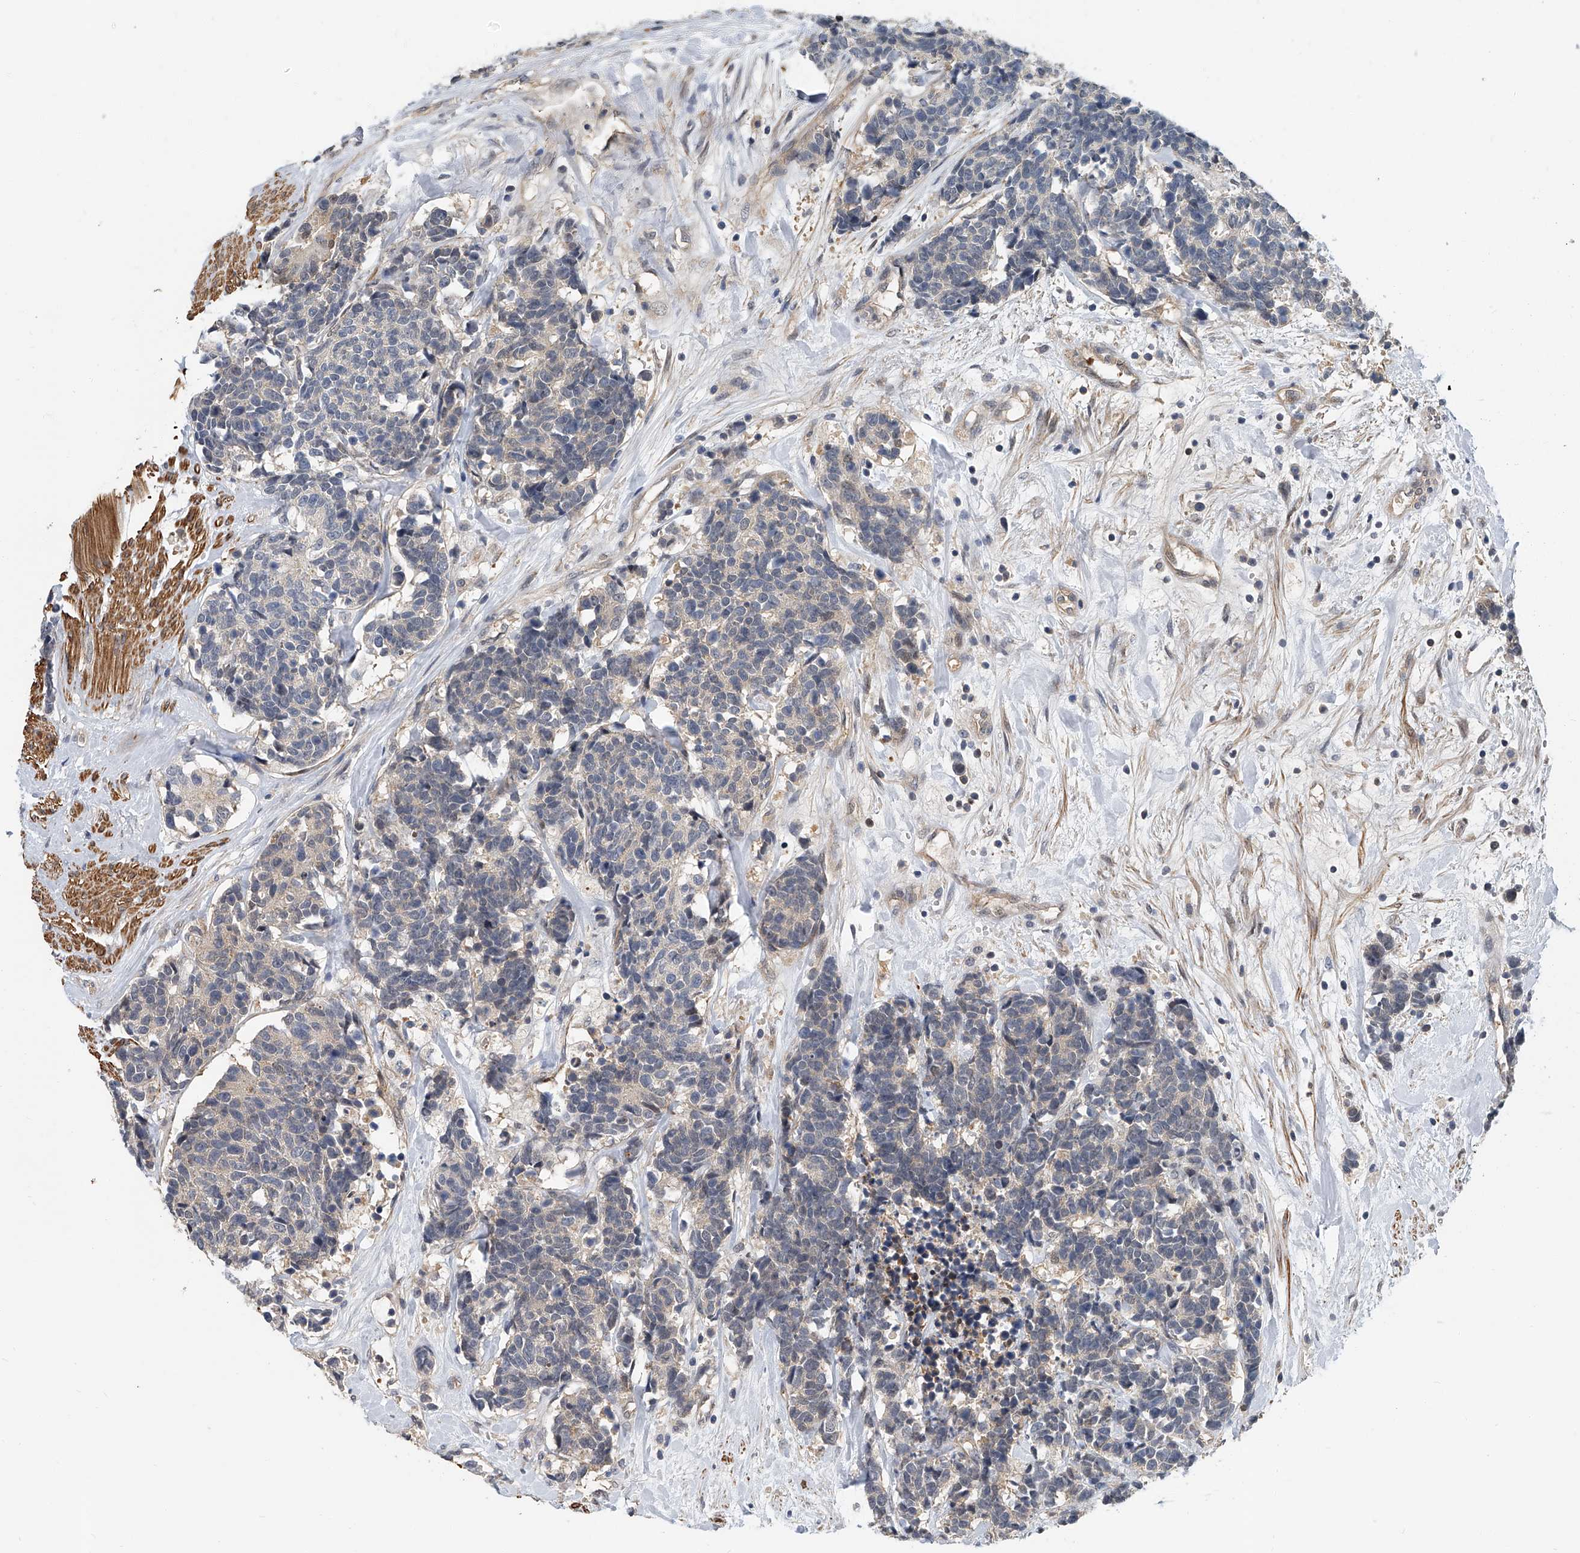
{"staining": {"intensity": "negative", "quantity": "none", "location": "none"}, "tissue": "carcinoid", "cell_type": "Tumor cells", "image_type": "cancer", "snomed": [{"axis": "morphology", "description": "Carcinoma, NOS"}, {"axis": "morphology", "description": "Carcinoid, malignant, NOS"}, {"axis": "topography", "description": "Urinary bladder"}], "caption": "Immunohistochemical staining of human carcinoid displays no significant positivity in tumor cells.", "gene": "CD200", "patient": {"sex": "male", "age": 57}}